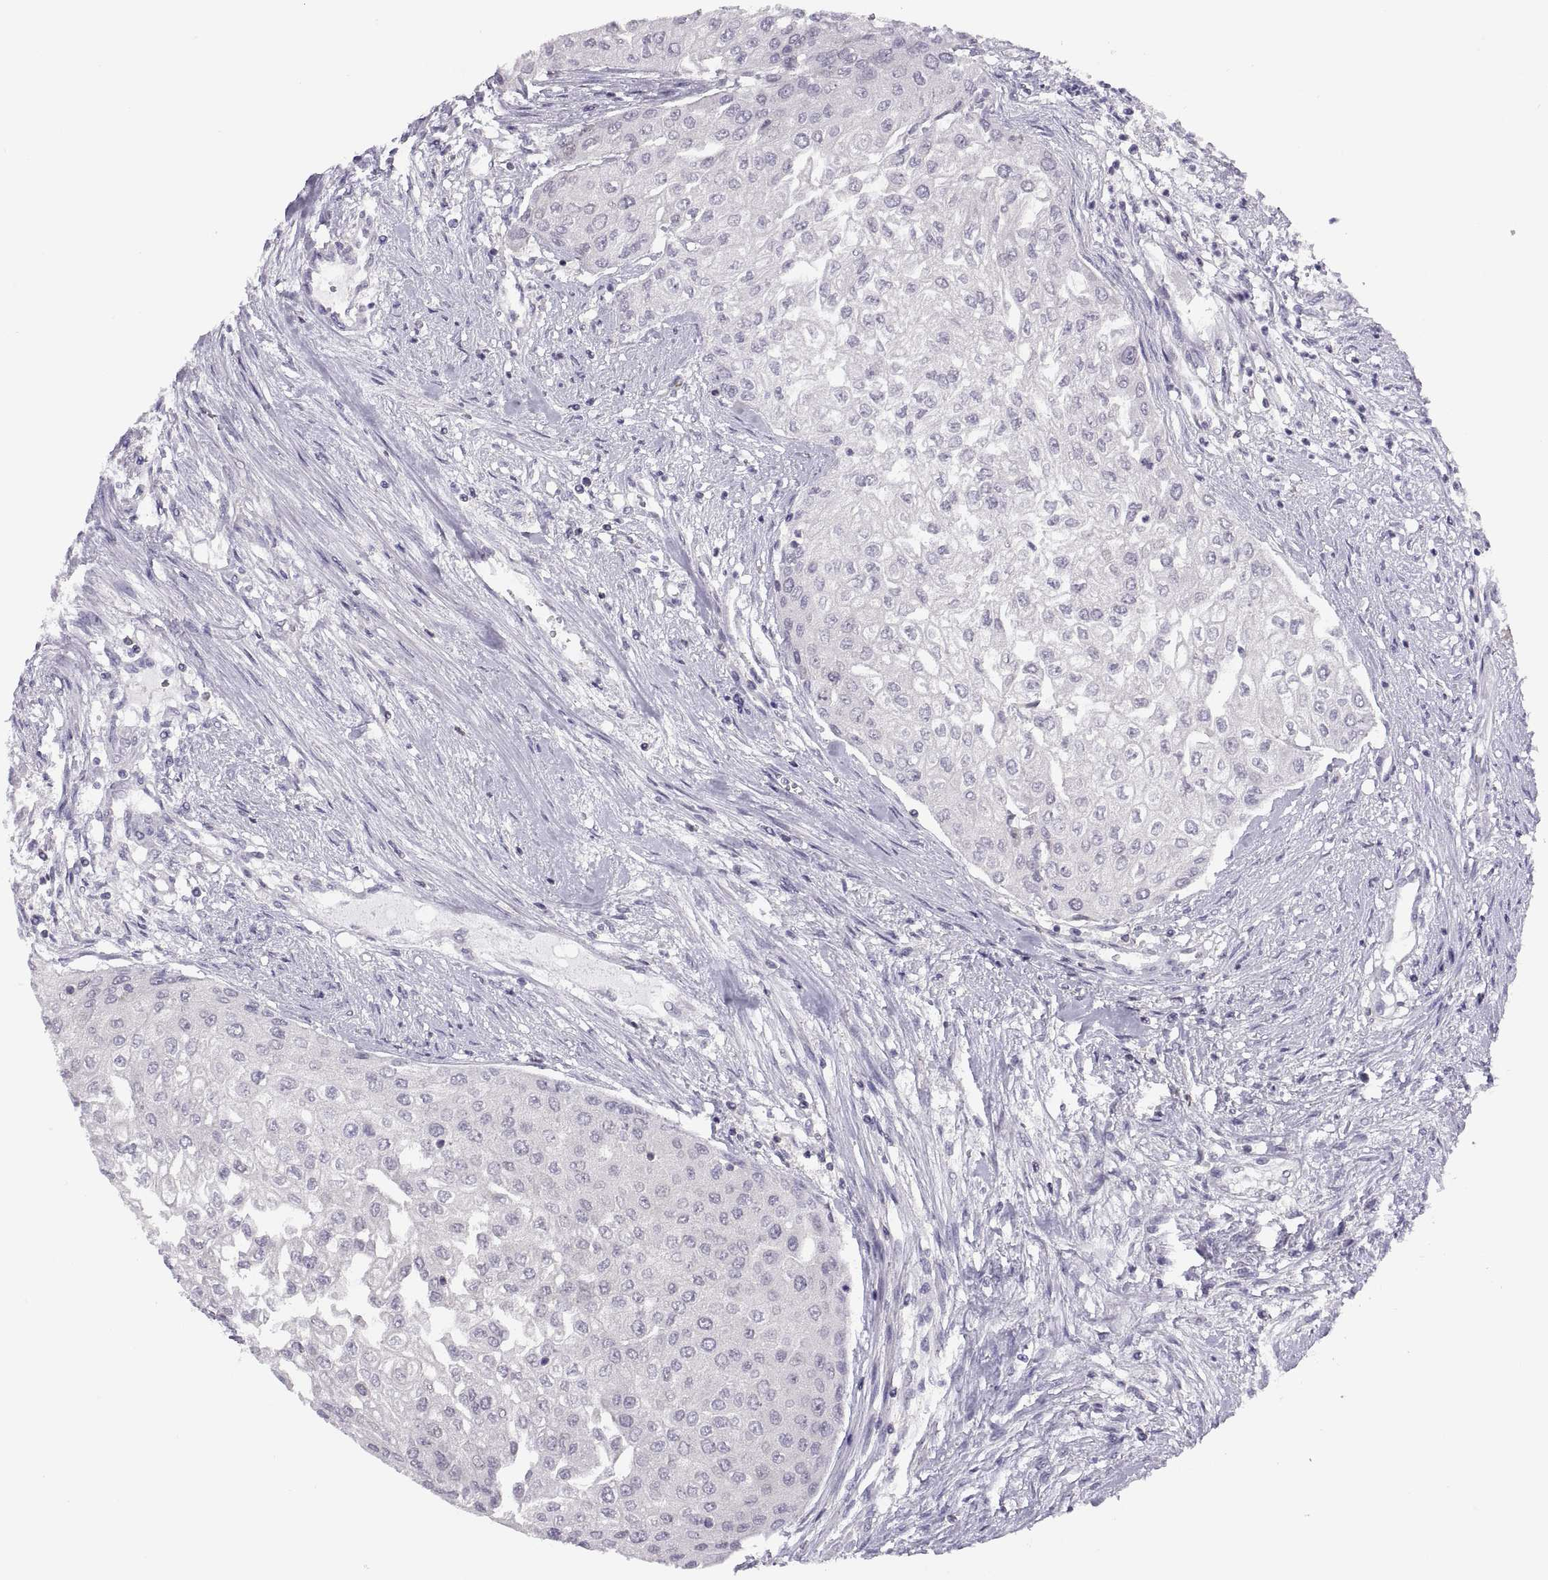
{"staining": {"intensity": "negative", "quantity": "none", "location": "none"}, "tissue": "urothelial cancer", "cell_type": "Tumor cells", "image_type": "cancer", "snomed": [{"axis": "morphology", "description": "Urothelial carcinoma, High grade"}, {"axis": "topography", "description": "Urinary bladder"}], "caption": "Image shows no significant protein expression in tumor cells of high-grade urothelial carcinoma.", "gene": "TTC21A", "patient": {"sex": "male", "age": 62}}